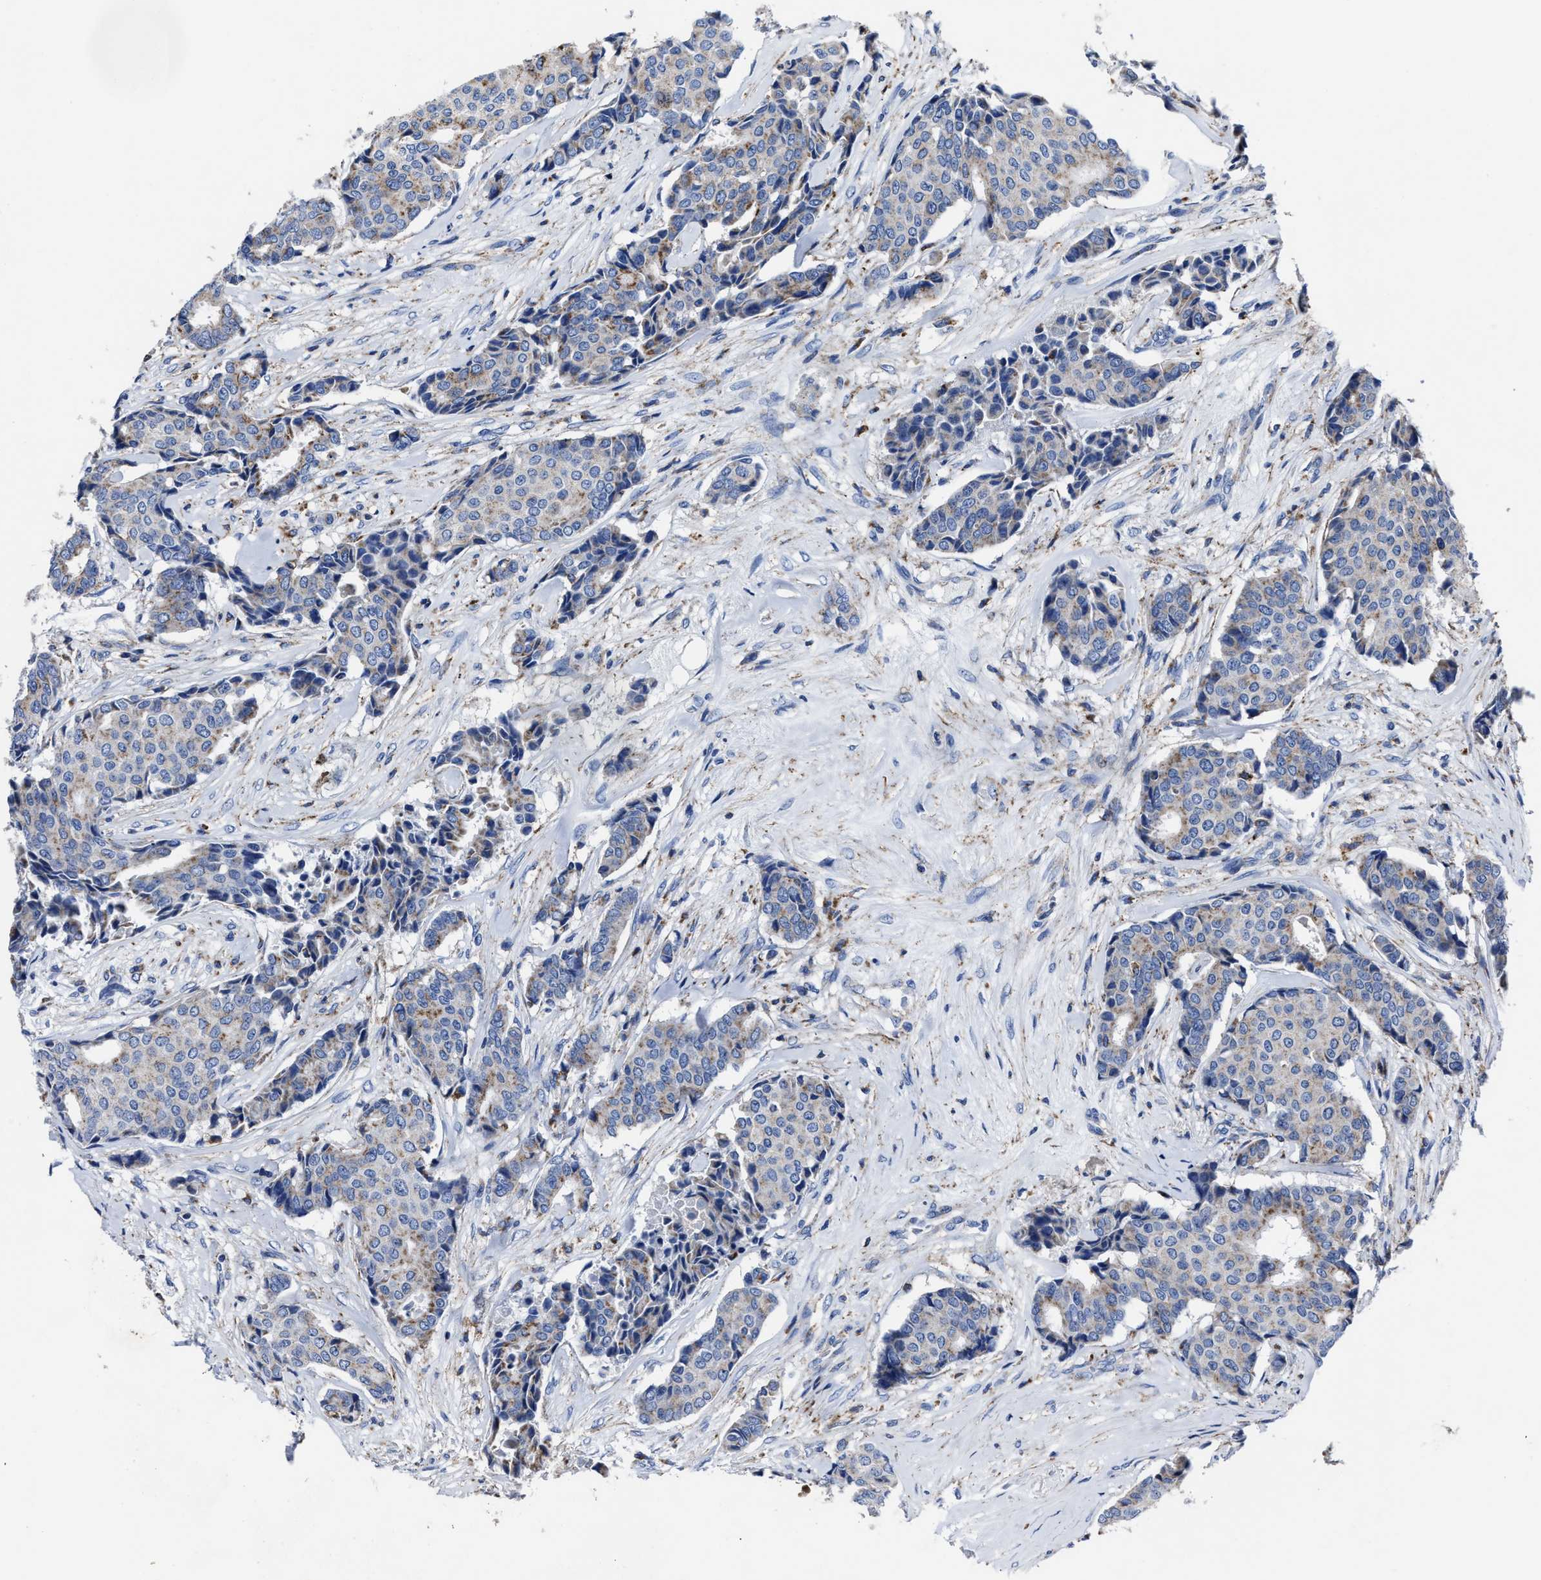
{"staining": {"intensity": "moderate", "quantity": "<25%", "location": "cytoplasmic/membranous"}, "tissue": "breast cancer", "cell_type": "Tumor cells", "image_type": "cancer", "snomed": [{"axis": "morphology", "description": "Duct carcinoma"}, {"axis": "topography", "description": "Breast"}], "caption": "Immunohistochemical staining of human breast cancer (intraductal carcinoma) exhibits low levels of moderate cytoplasmic/membranous protein staining in approximately <25% of tumor cells.", "gene": "LAMTOR4", "patient": {"sex": "female", "age": 75}}